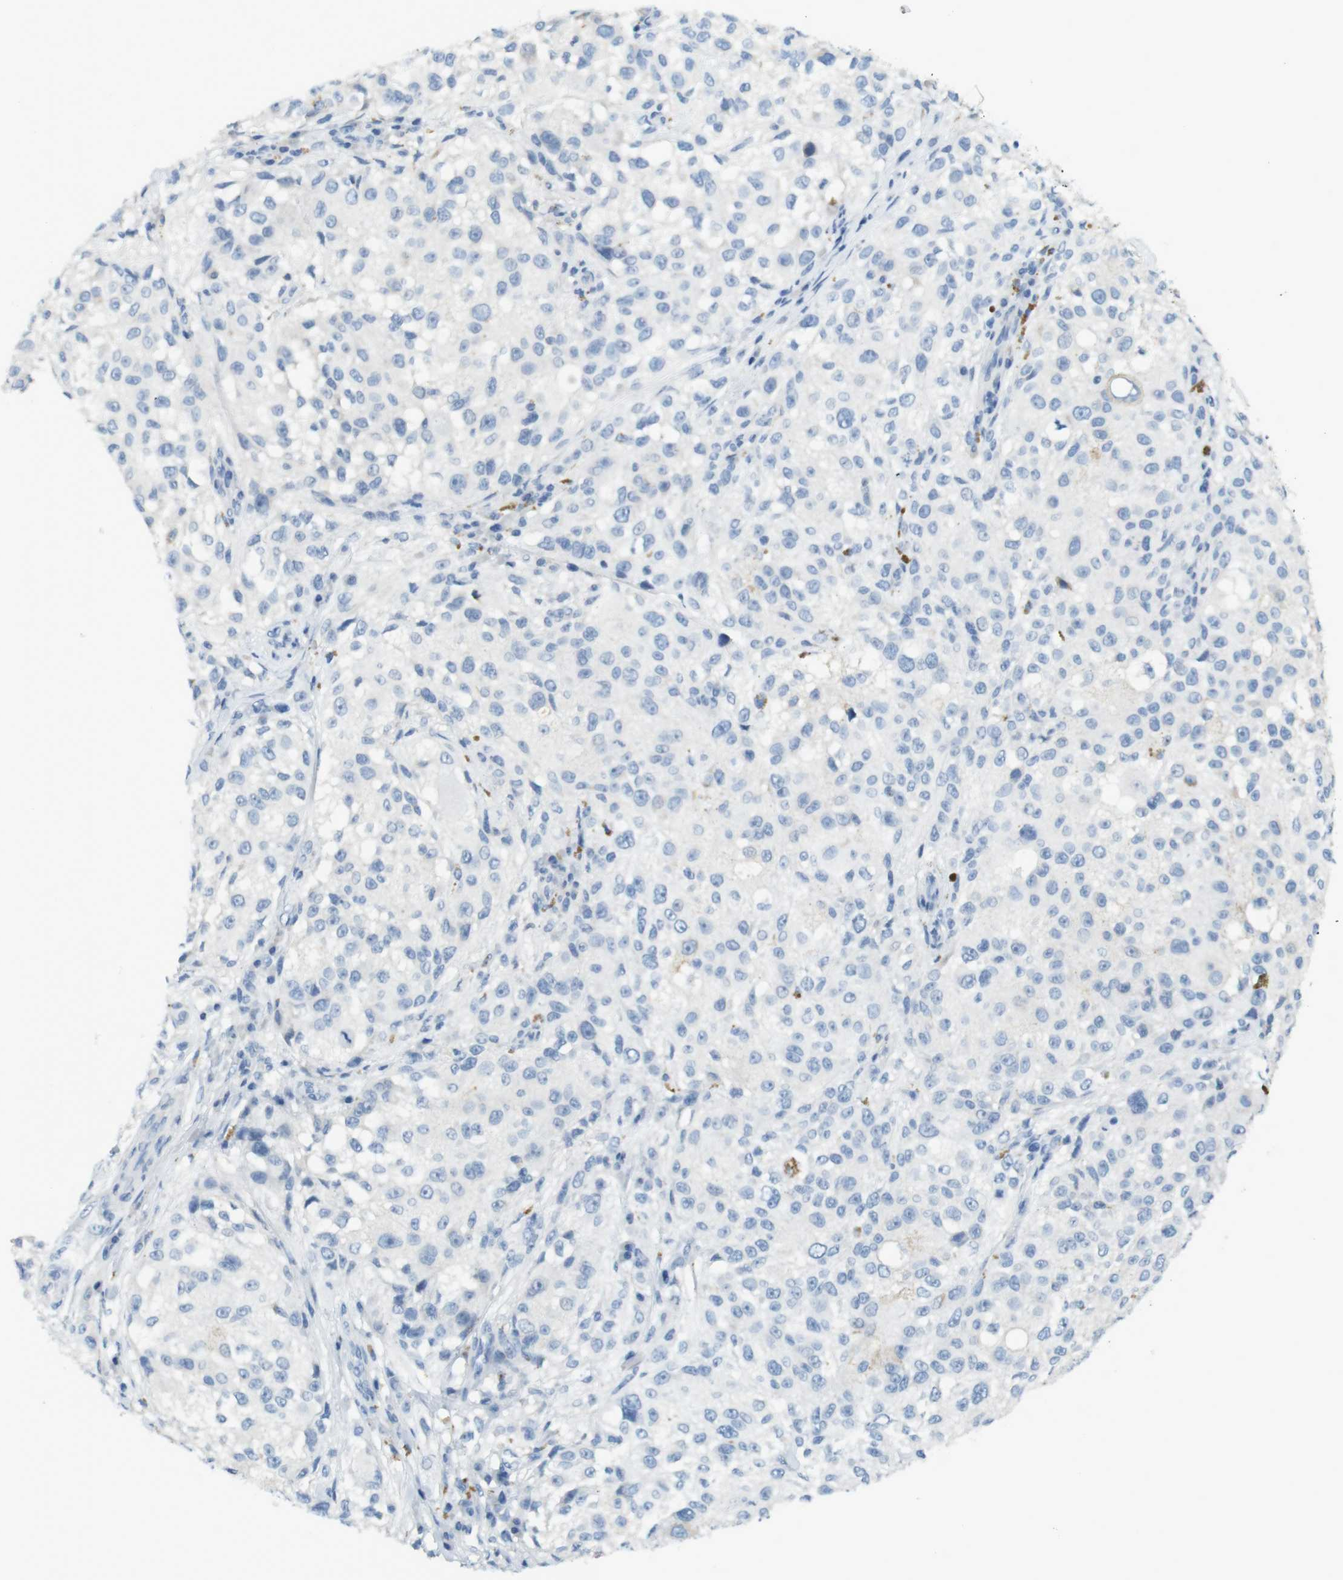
{"staining": {"intensity": "negative", "quantity": "none", "location": "none"}, "tissue": "melanoma", "cell_type": "Tumor cells", "image_type": "cancer", "snomed": [{"axis": "morphology", "description": "Necrosis, NOS"}, {"axis": "morphology", "description": "Malignant melanoma, NOS"}, {"axis": "topography", "description": "Skin"}], "caption": "Immunohistochemical staining of melanoma reveals no significant expression in tumor cells. (DAB (3,3'-diaminobenzidine) IHC visualized using brightfield microscopy, high magnification).", "gene": "LRRK2", "patient": {"sex": "female", "age": 87}}